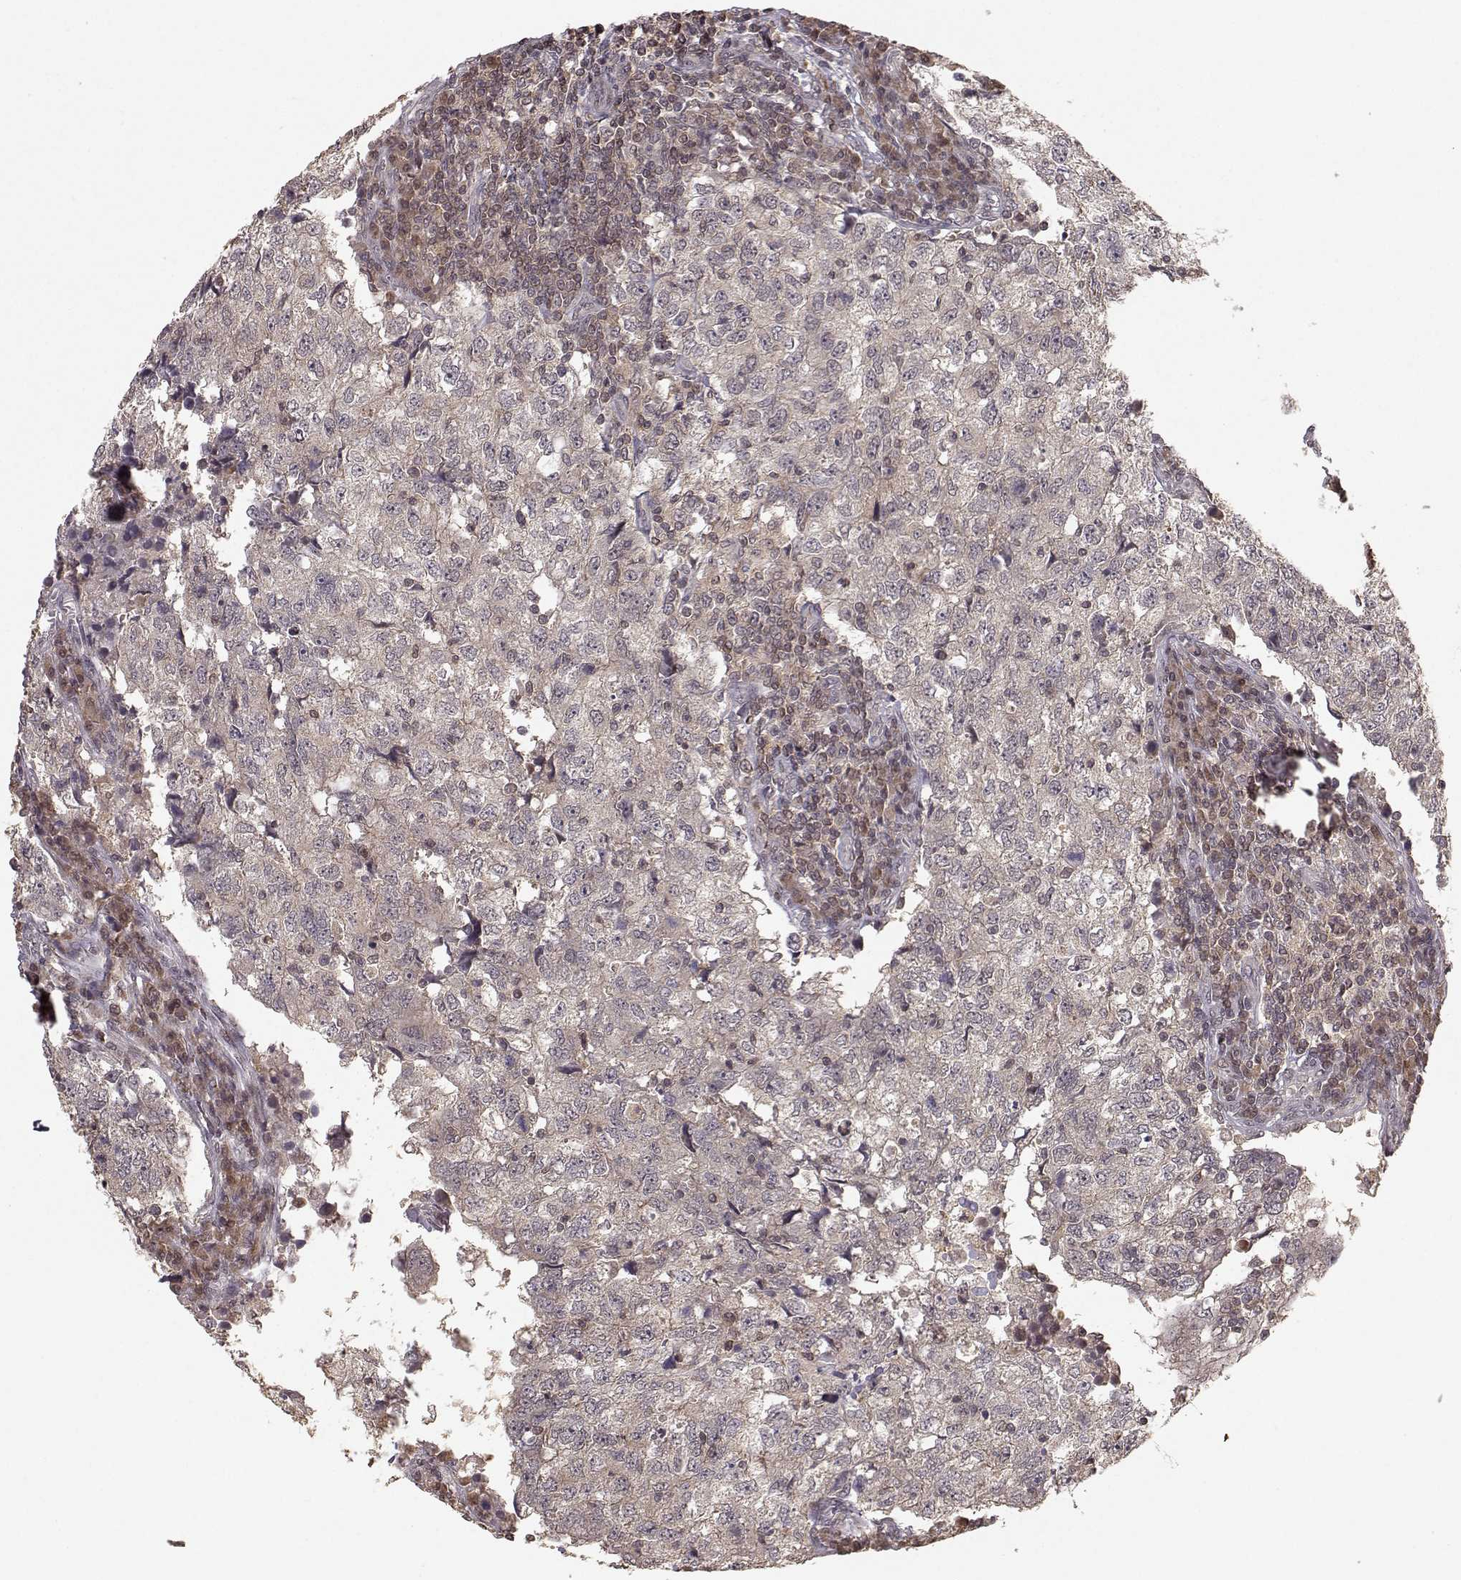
{"staining": {"intensity": "weak", "quantity": "<25%", "location": "cytoplasmic/membranous"}, "tissue": "breast cancer", "cell_type": "Tumor cells", "image_type": "cancer", "snomed": [{"axis": "morphology", "description": "Duct carcinoma"}, {"axis": "topography", "description": "Breast"}], "caption": "Tumor cells are negative for protein expression in human breast intraductal carcinoma. (DAB IHC, high magnification).", "gene": "PLEKHG3", "patient": {"sex": "female", "age": 30}}